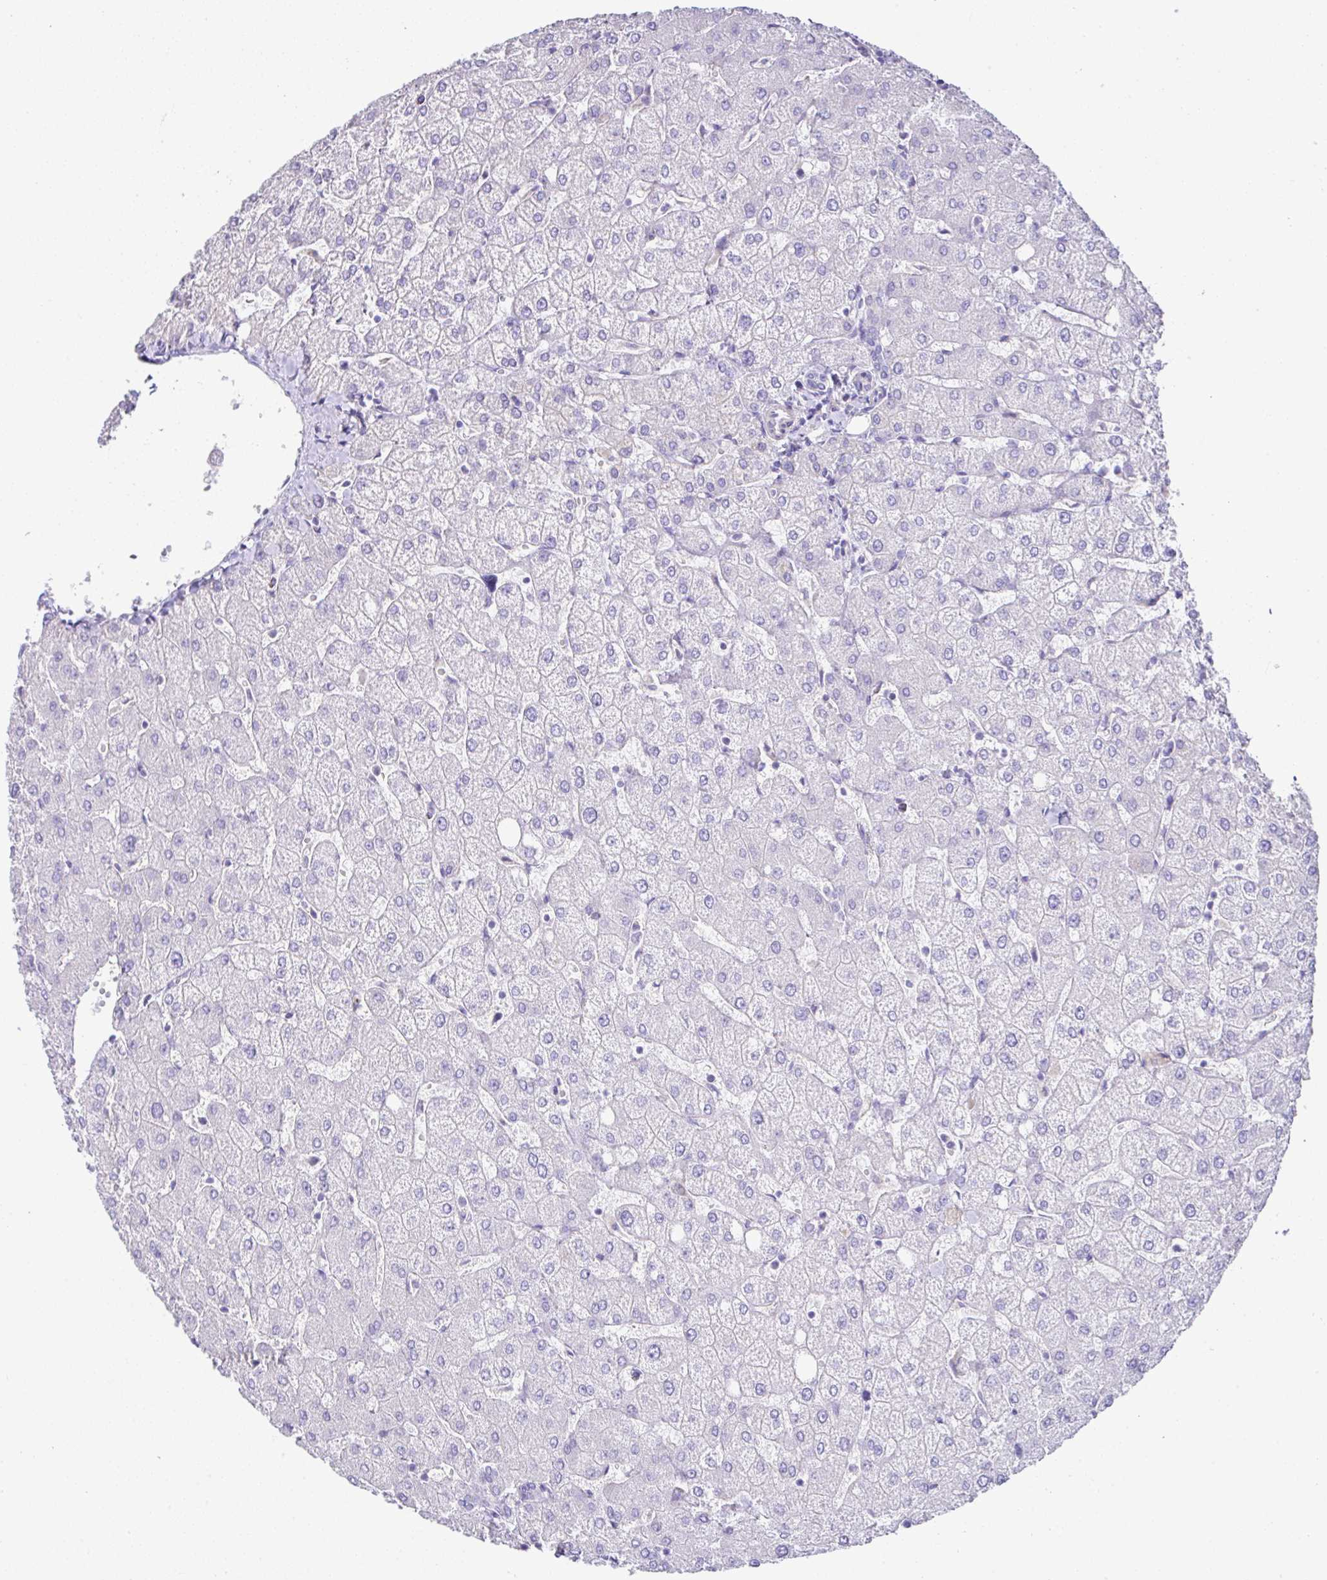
{"staining": {"intensity": "negative", "quantity": "none", "location": "none"}, "tissue": "liver", "cell_type": "Cholangiocytes", "image_type": "normal", "snomed": [{"axis": "morphology", "description": "Normal tissue, NOS"}, {"axis": "topography", "description": "Liver"}], "caption": "The immunohistochemistry (IHC) histopathology image has no significant staining in cholangiocytes of liver. (Stains: DAB IHC with hematoxylin counter stain, Microscopy: brightfield microscopy at high magnification).", "gene": "OR4P4", "patient": {"sex": "female", "age": 54}}